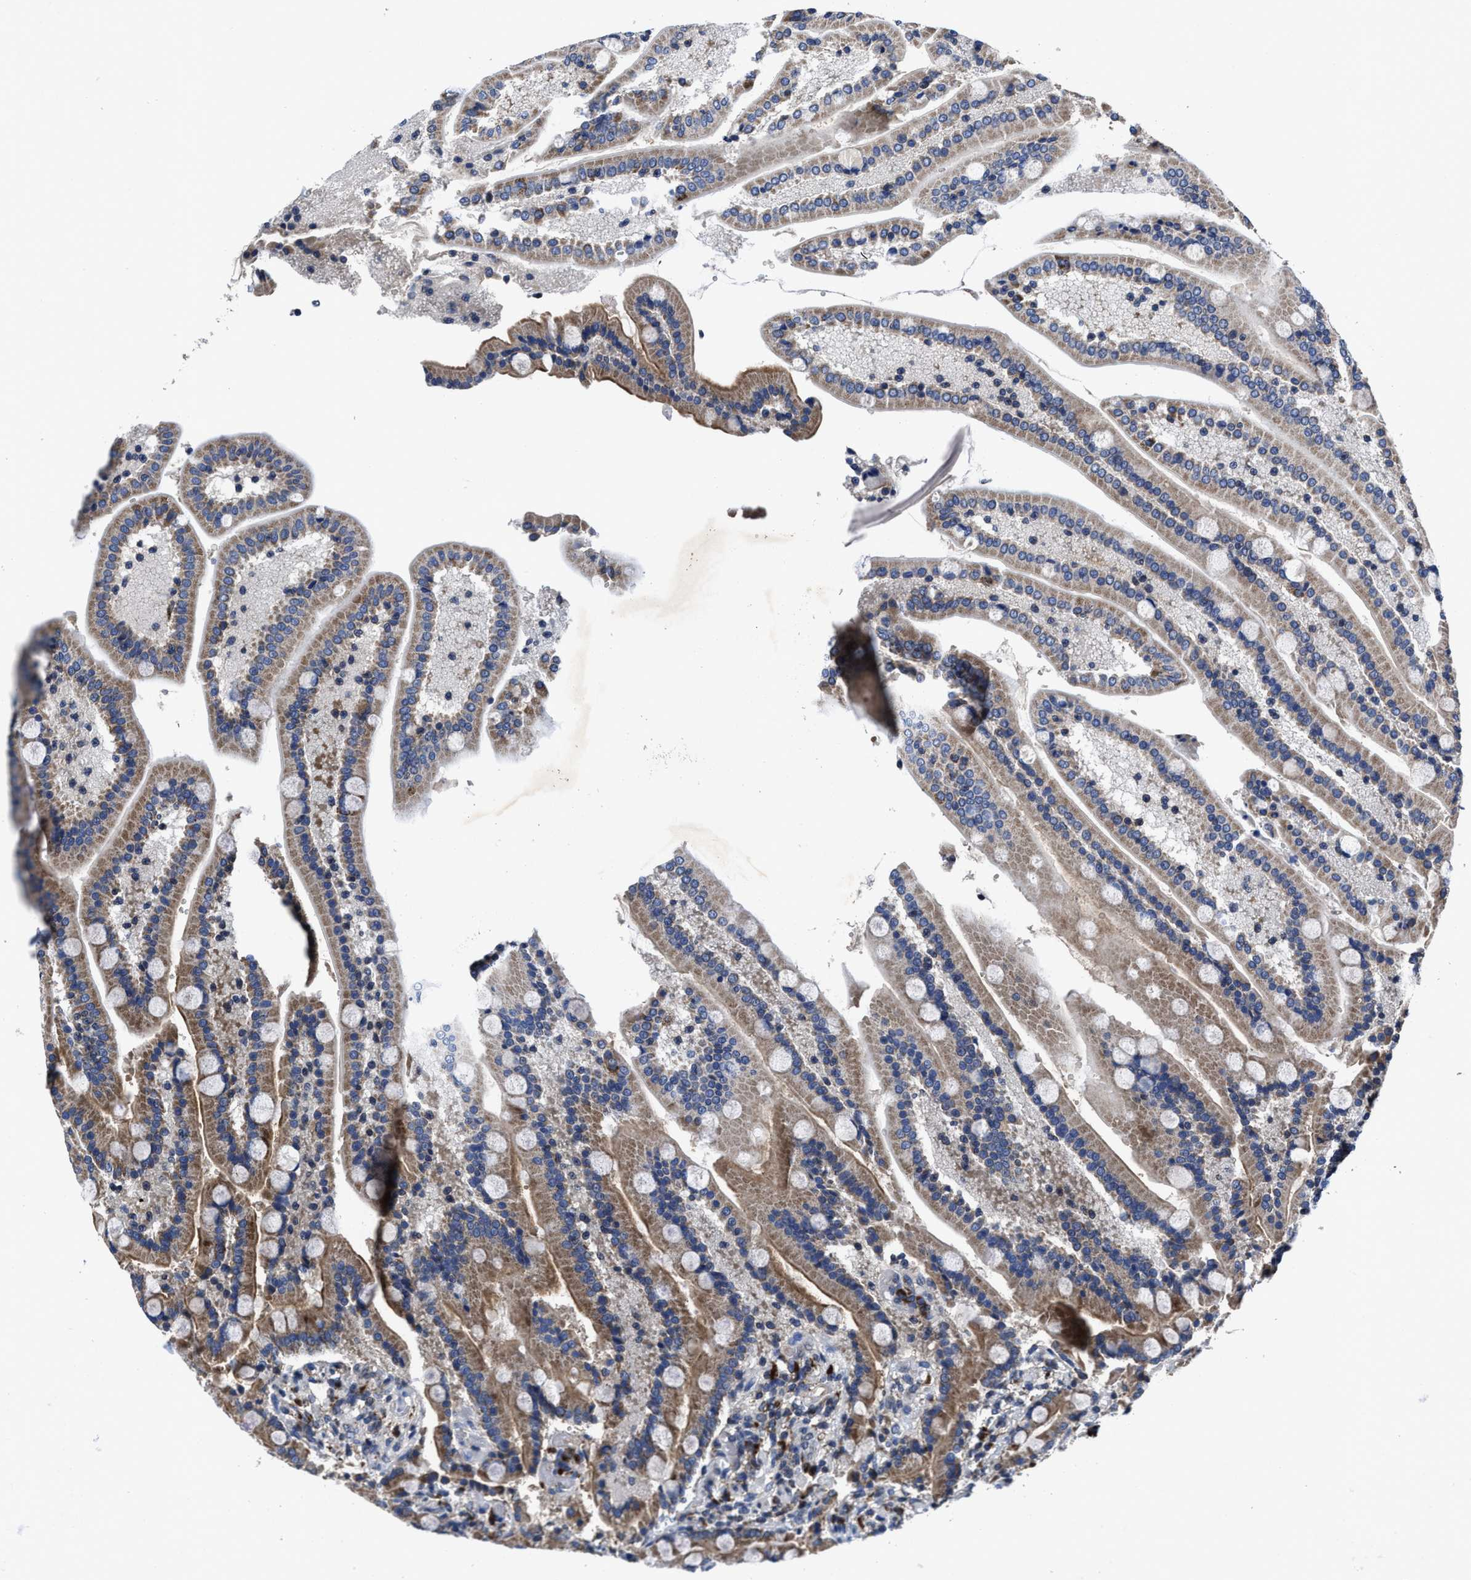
{"staining": {"intensity": "moderate", "quantity": ">75%", "location": "cytoplasmic/membranous"}, "tissue": "duodenum", "cell_type": "Glandular cells", "image_type": "normal", "snomed": [{"axis": "morphology", "description": "Normal tissue, NOS"}, {"axis": "topography", "description": "Duodenum"}], "caption": "Protein expression by immunohistochemistry demonstrates moderate cytoplasmic/membranous expression in about >75% of glandular cells in unremarkable duodenum. Immunohistochemistry (ihc) stains the protein in brown and the nuclei are stained blue.", "gene": "CACNA1D", "patient": {"sex": "male", "age": 54}}